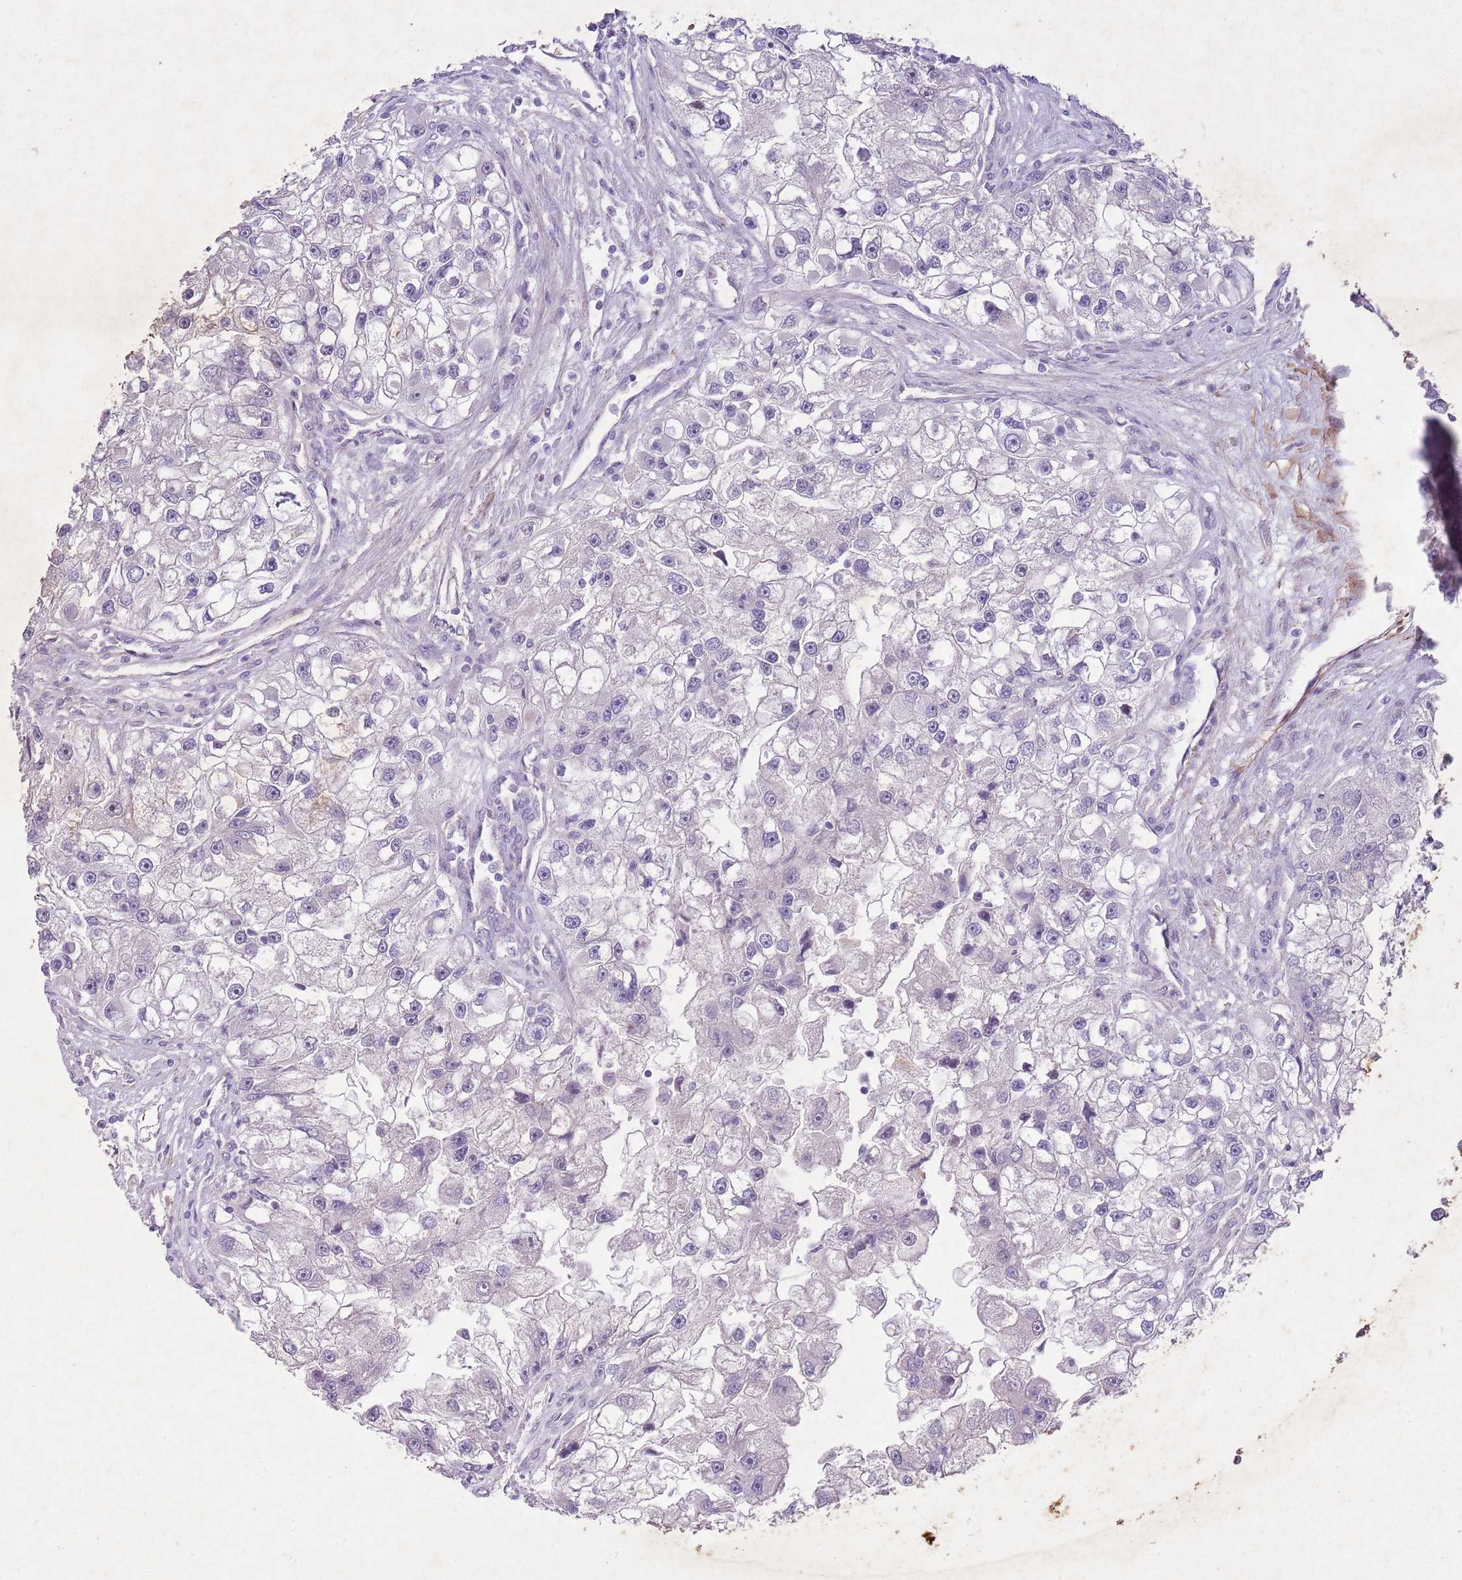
{"staining": {"intensity": "negative", "quantity": "none", "location": "none"}, "tissue": "renal cancer", "cell_type": "Tumor cells", "image_type": "cancer", "snomed": [{"axis": "morphology", "description": "Adenocarcinoma, NOS"}, {"axis": "topography", "description": "Kidney"}], "caption": "Renal cancer (adenocarcinoma) was stained to show a protein in brown. There is no significant positivity in tumor cells.", "gene": "CCNI", "patient": {"sex": "male", "age": 63}}